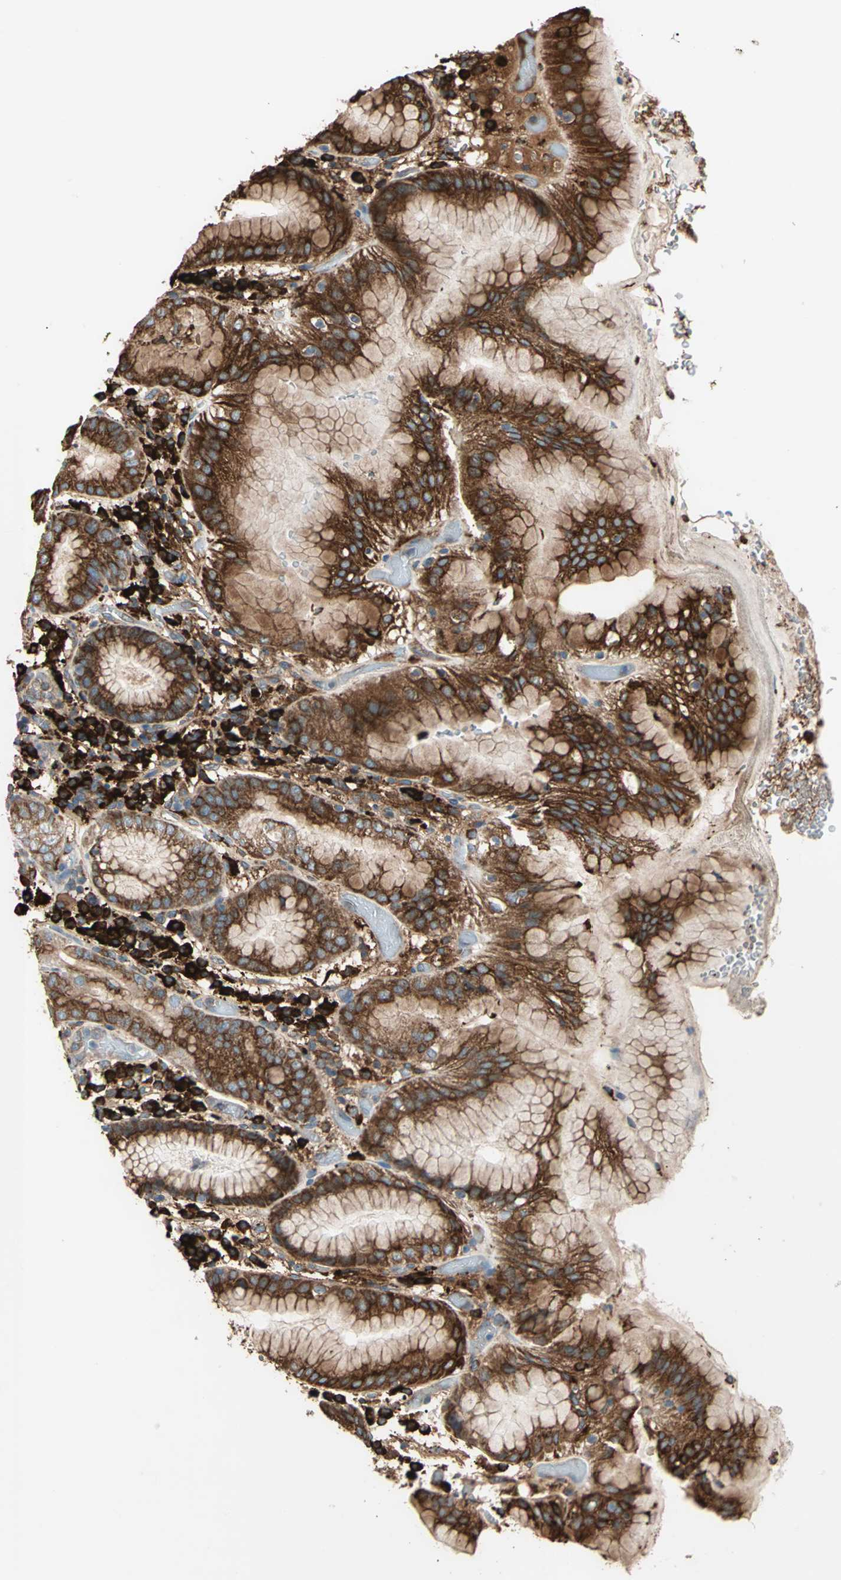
{"staining": {"intensity": "strong", "quantity": ">75%", "location": "cytoplasmic/membranous"}, "tissue": "stomach", "cell_type": "Glandular cells", "image_type": "normal", "snomed": [{"axis": "morphology", "description": "Normal tissue, NOS"}, {"axis": "topography", "description": "Stomach"}, {"axis": "topography", "description": "Stomach, lower"}], "caption": "Protein expression by IHC demonstrates strong cytoplasmic/membranous staining in approximately >75% of glandular cells in benign stomach.", "gene": "PDIA4", "patient": {"sex": "female", "age": 75}}